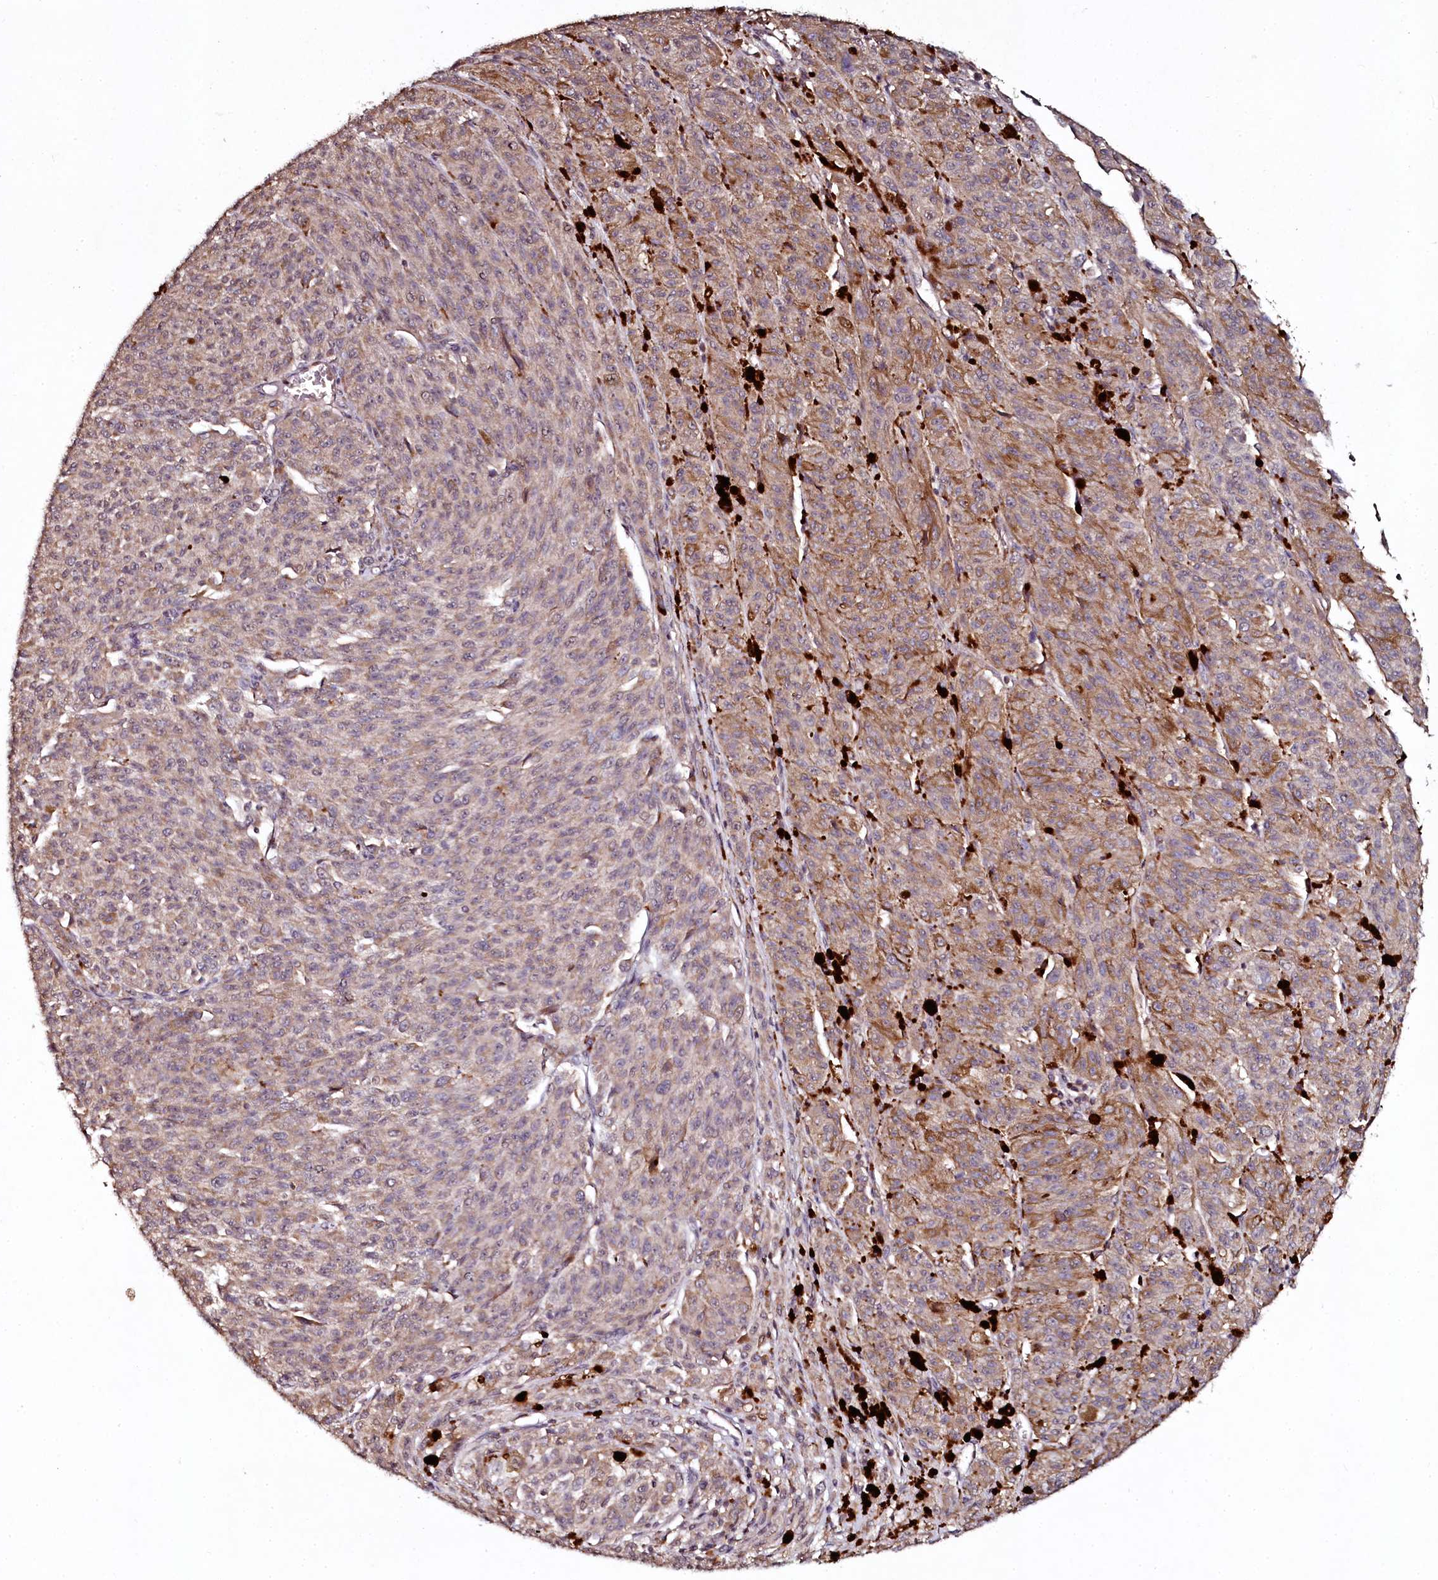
{"staining": {"intensity": "moderate", "quantity": "25%-75%", "location": "cytoplasmic/membranous"}, "tissue": "melanoma", "cell_type": "Tumor cells", "image_type": "cancer", "snomed": [{"axis": "morphology", "description": "Malignant melanoma, NOS"}, {"axis": "topography", "description": "Skin"}], "caption": "Immunohistochemistry micrograph of melanoma stained for a protein (brown), which reveals medium levels of moderate cytoplasmic/membranous staining in about 25%-75% of tumor cells.", "gene": "SEC24C", "patient": {"sex": "female", "age": 52}}